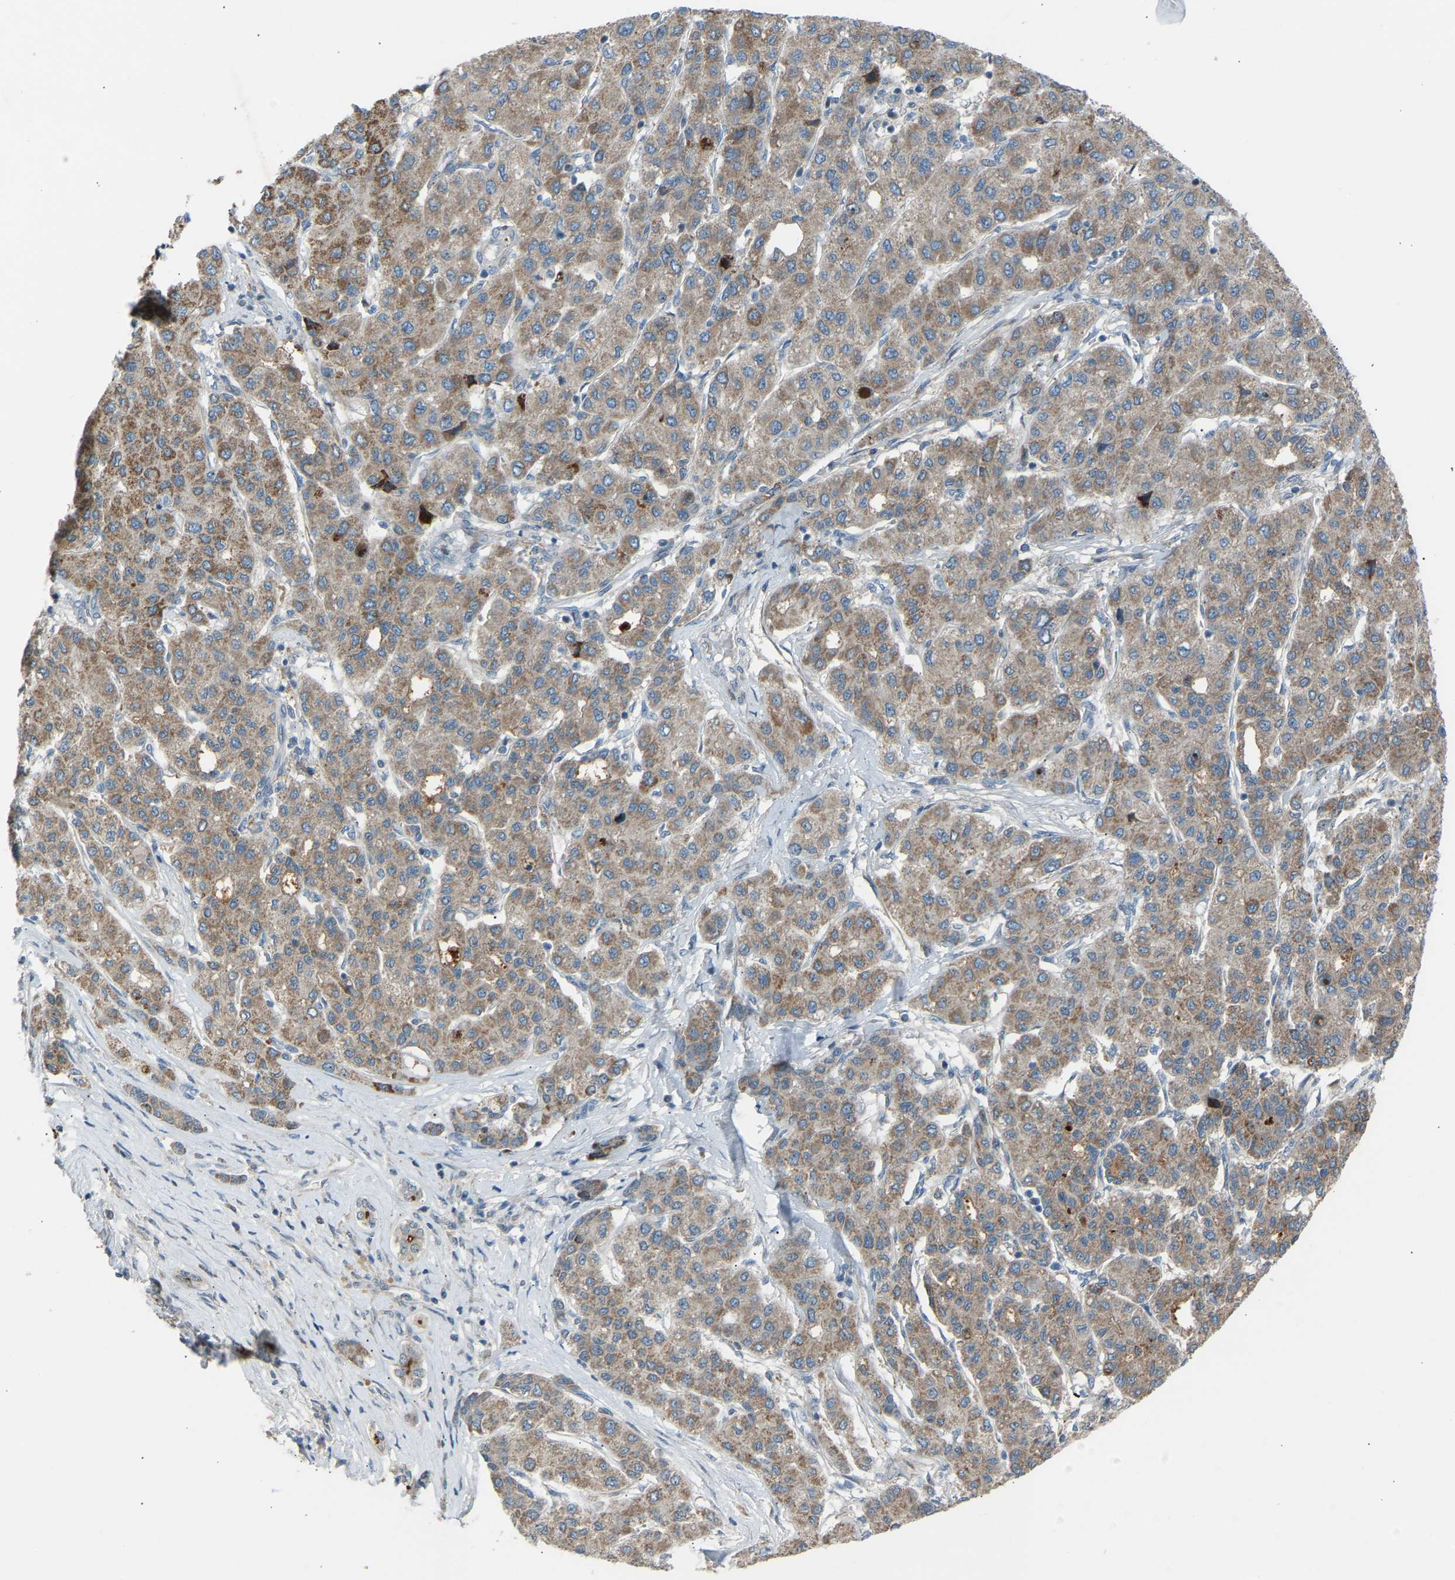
{"staining": {"intensity": "moderate", "quantity": ">75%", "location": "cytoplasmic/membranous"}, "tissue": "liver cancer", "cell_type": "Tumor cells", "image_type": "cancer", "snomed": [{"axis": "morphology", "description": "Carcinoma, Hepatocellular, NOS"}, {"axis": "topography", "description": "Liver"}], "caption": "About >75% of tumor cells in hepatocellular carcinoma (liver) exhibit moderate cytoplasmic/membranous protein positivity as visualized by brown immunohistochemical staining.", "gene": "VPS41", "patient": {"sex": "male", "age": 65}}